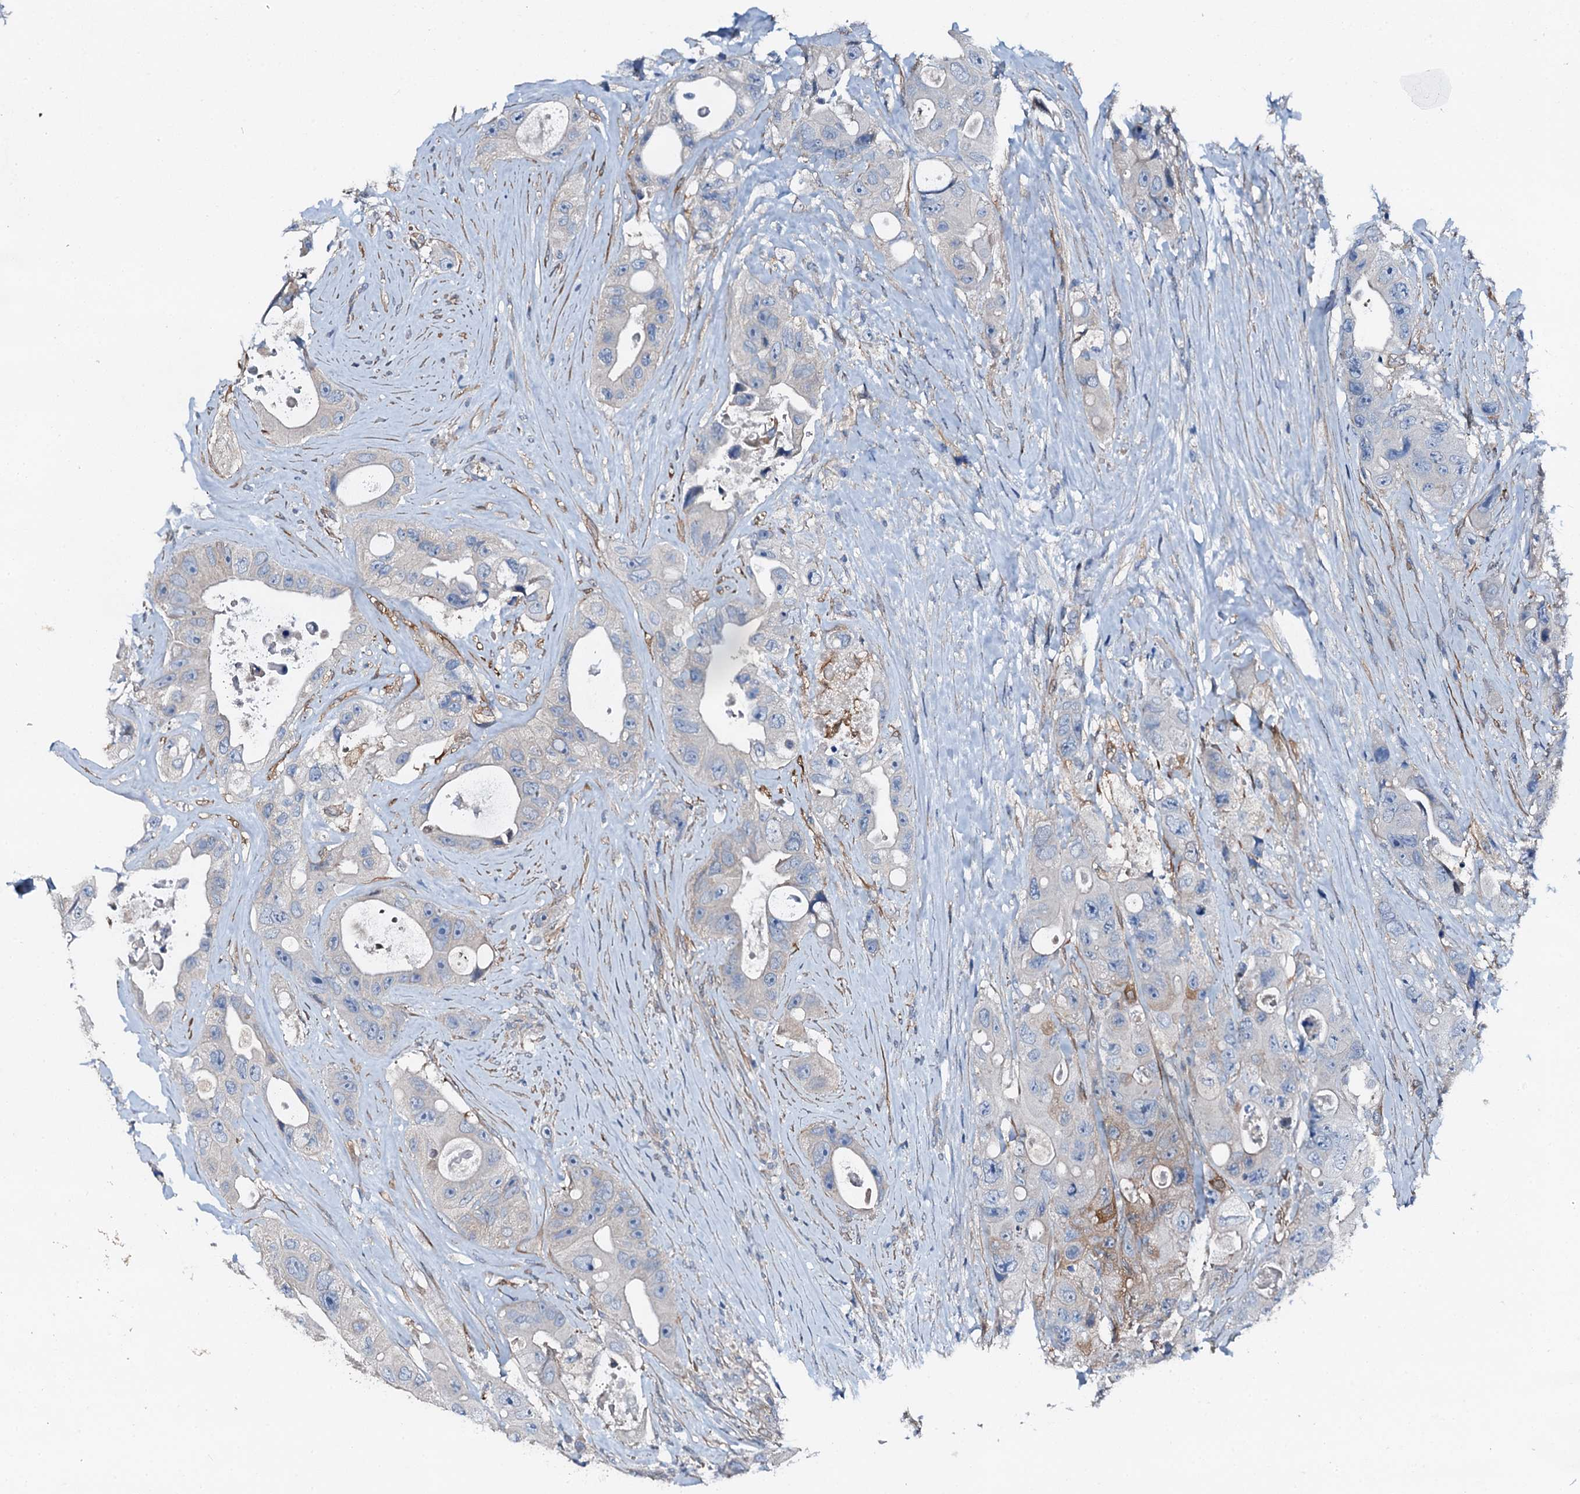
{"staining": {"intensity": "negative", "quantity": "none", "location": "none"}, "tissue": "colorectal cancer", "cell_type": "Tumor cells", "image_type": "cancer", "snomed": [{"axis": "morphology", "description": "Adenocarcinoma, NOS"}, {"axis": "topography", "description": "Colon"}], "caption": "Micrograph shows no significant protein expression in tumor cells of colorectal cancer (adenocarcinoma).", "gene": "GFOD2", "patient": {"sex": "female", "age": 46}}